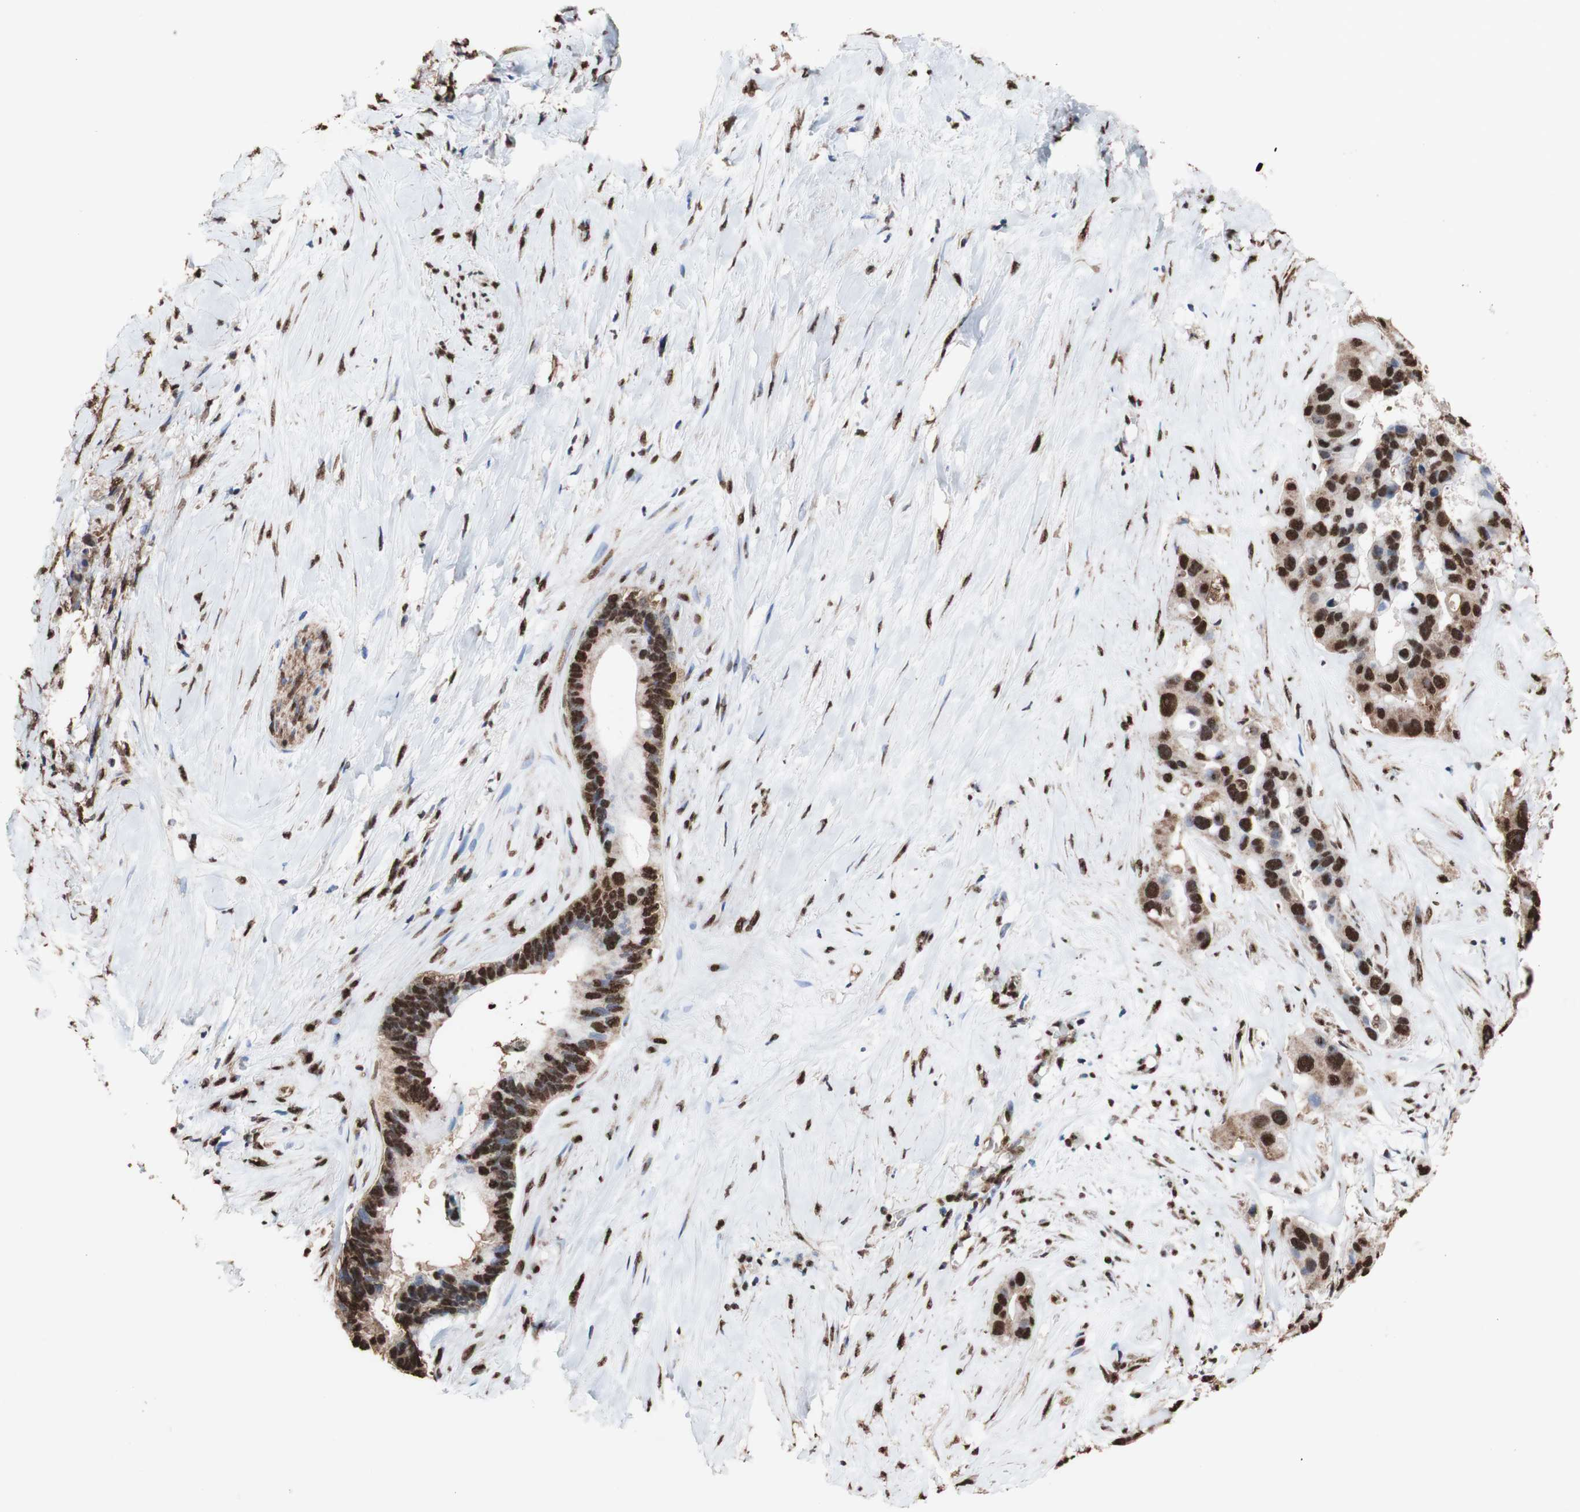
{"staining": {"intensity": "strong", "quantity": ">75%", "location": "cytoplasmic/membranous,nuclear"}, "tissue": "liver cancer", "cell_type": "Tumor cells", "image_type": "cancer", "snomed": [{"axis": "morphology", "description": "Cholangiocarcinoma"}, {"axis": "topography", "description": "Liver"}], "caption": "Human cholangiocarcinoma (liver) stained with a brown dye reveals strong cytoplasmic/membranous and nuclear positive expression in approximately >75% of tumor cells.", "gene": "PIDD1", "patient": {"sex": "female", "age": 65}}